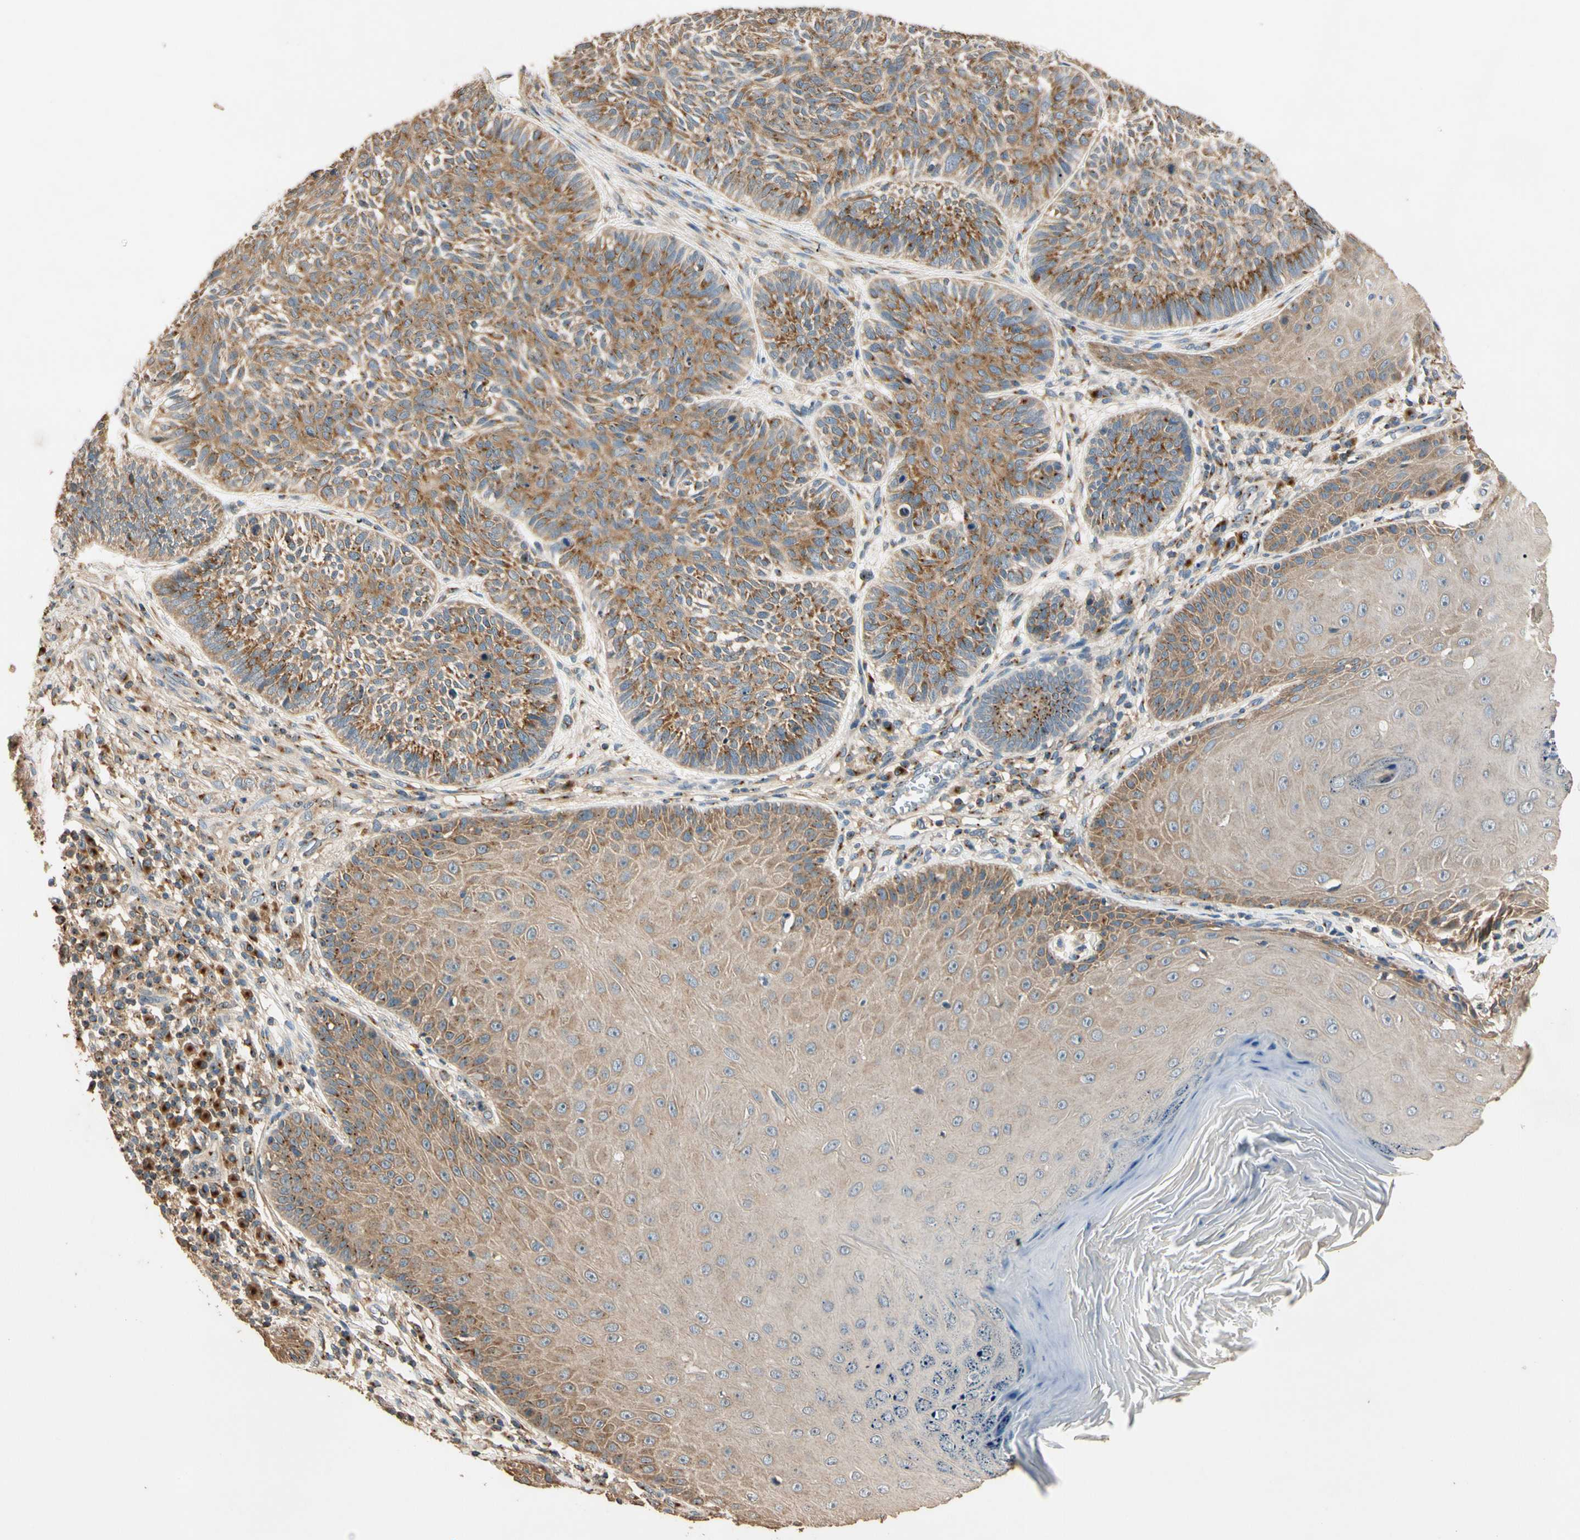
{"staining": {"intensity": "moderate", "quantity": ">75%", "location": "cytoplasmic/membranous"}, "tissue": "skin cancer", "cell_type": "Tumor cells", "image_type": "cancer", "snomed": [{"axis": "morphology", "description": "Normal tissue, NOS"}, {"axis": "morphology", "description": "Basal cell carcinoma"}, {"axis": "topography", "description": "Skin"}], "caption": "Immunohistochemistry (IHC) of human skin cancer (basal cell carcinoma) exhibits medium levels of moderate cytoplasmic/membranous positivity in approximately >75% of tumor cells. (DAB (3,3'-diaminobenzidine) = brown stain, brightfield microscopy at high magnification).", "gene": "AKAP9", "patient": {"sex": "male", "age": 52}}